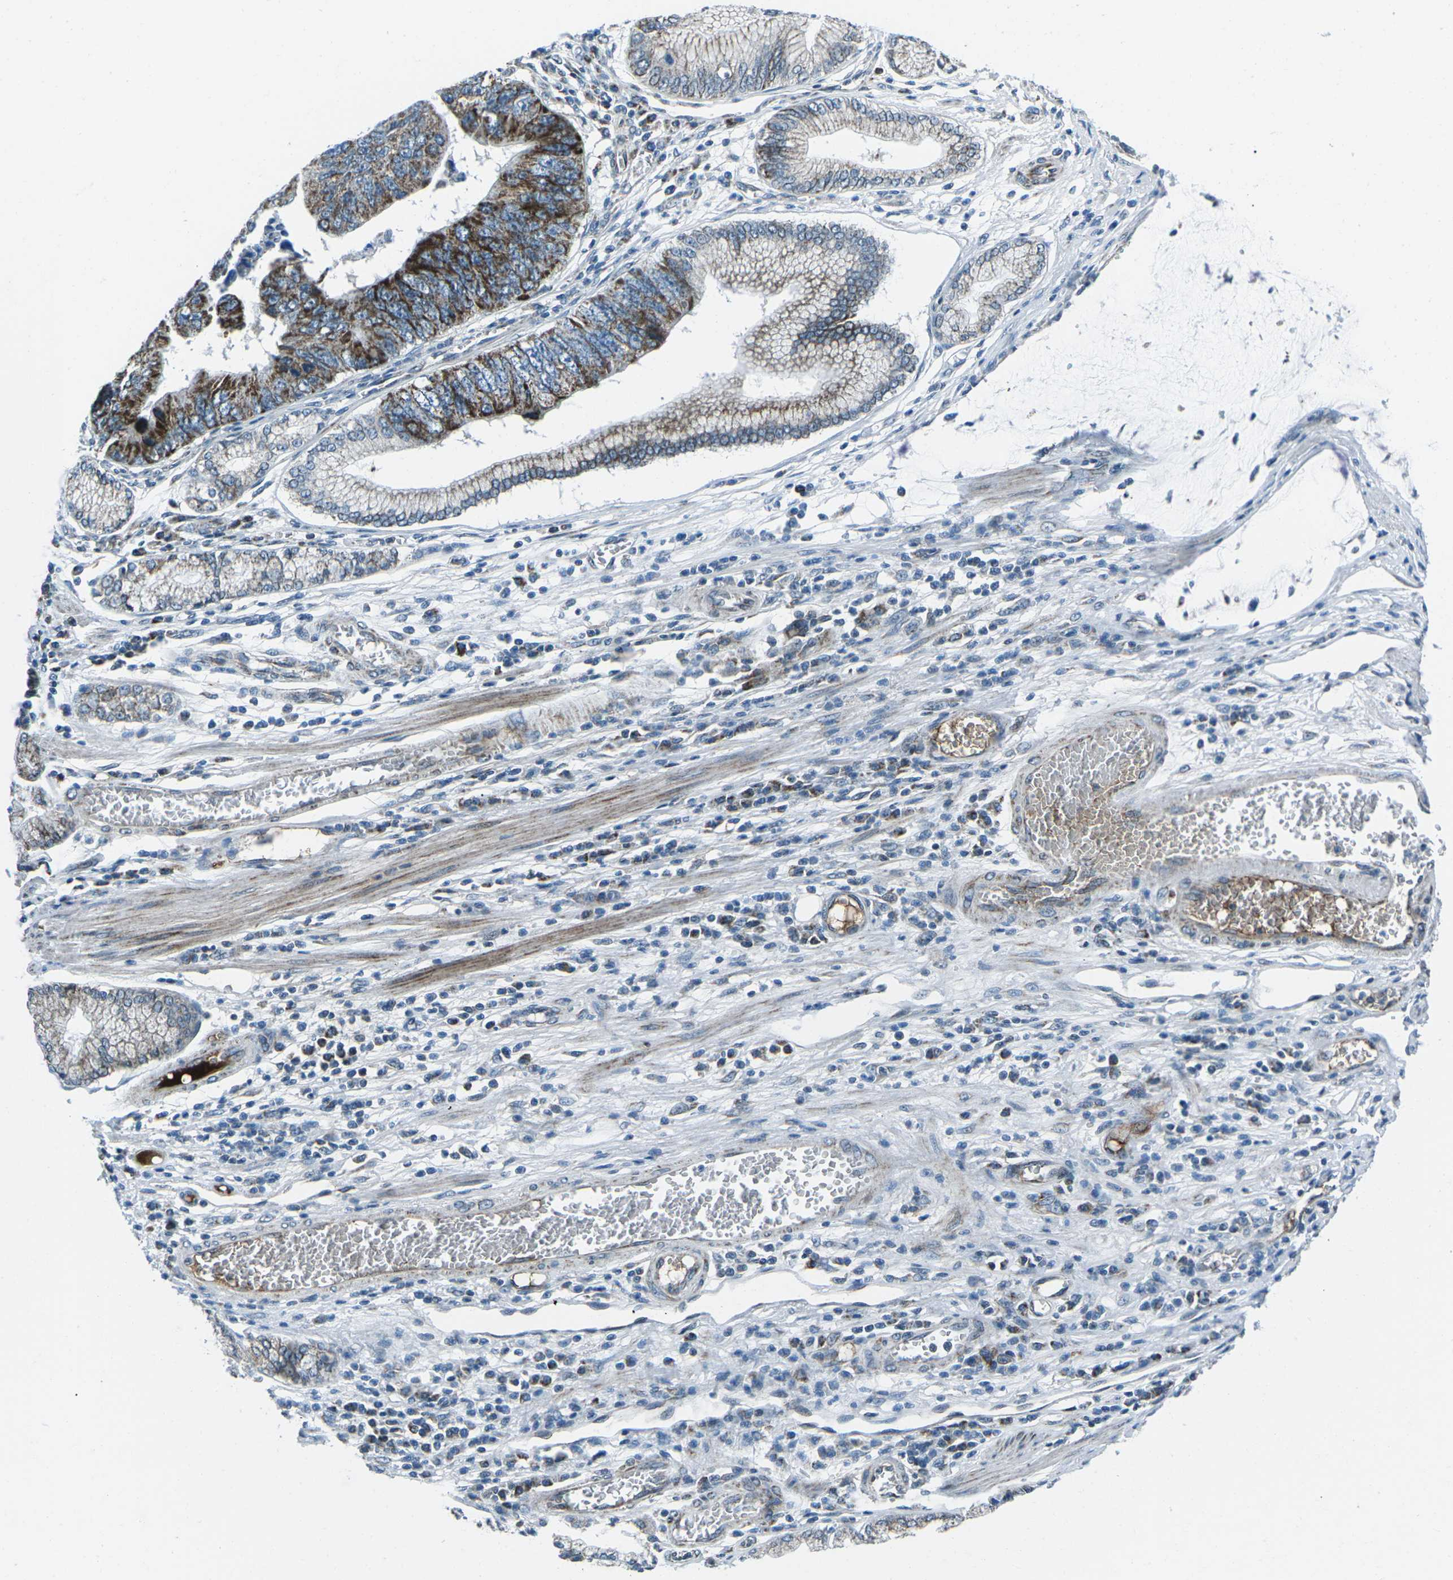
{"staining": {"intensity": "strong", "quantity": "25%-75%", "location": "cytoplasmic/membranous"}, "tissue": "stomach cancer", "cell_type": "Tumor cells", "image_type": "cancer", "snomed": [{"axis": "morphology", "description": "Adenocarcinoma, NOS"}, {"axis": "topography", "description": "Stomach"}], "caption": "An image of stomach cancer (adenocarcinoma) stained for a protein demonstrates strong cytoplasmic/membranous brown staining in tumor cells.", "gene": "RFESD", "patient": {"sex": "male", "age": 59}}